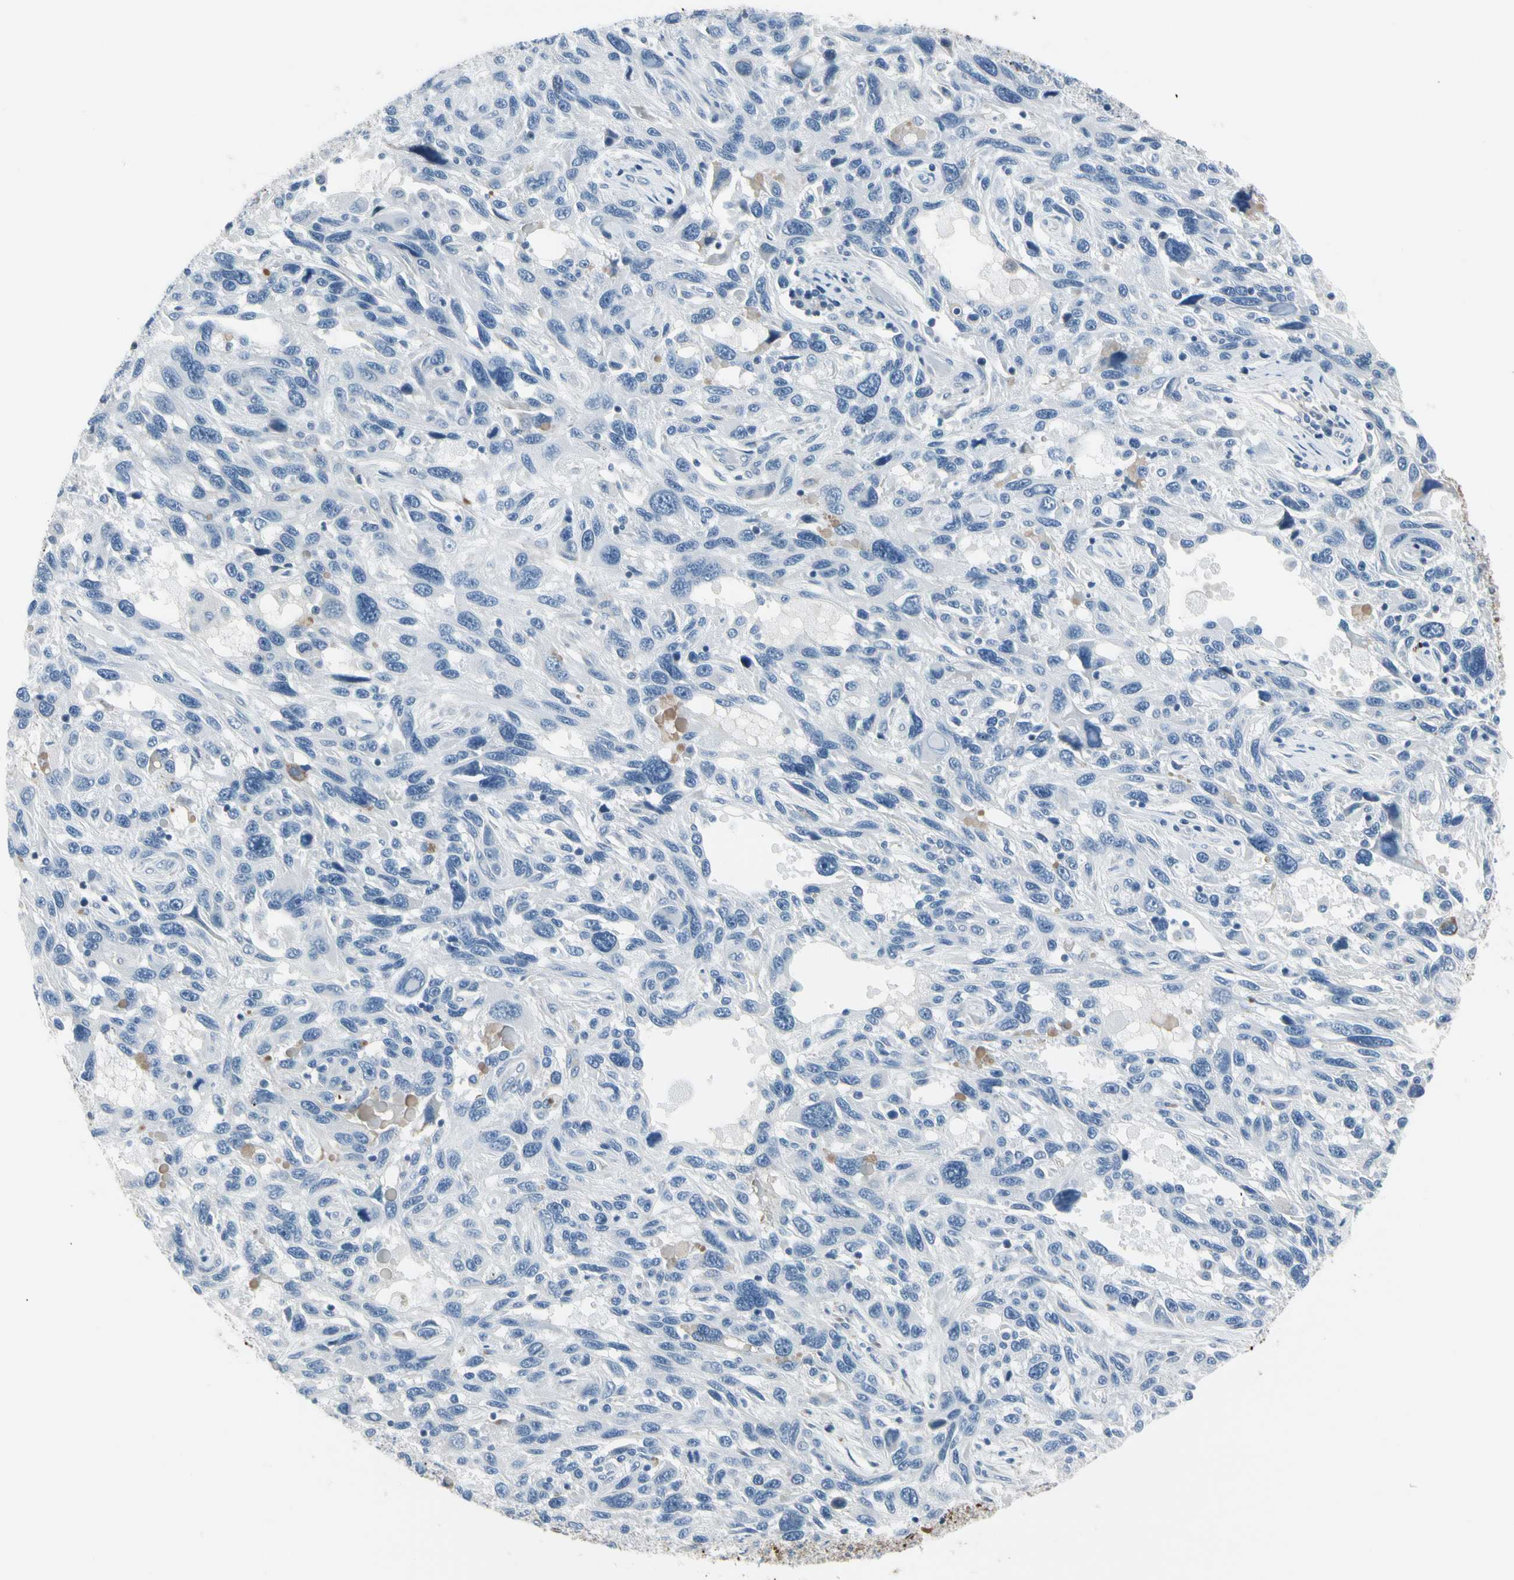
{"staining": {"intensity": "negative", "quantity": "none", "location": "none"}, "tissue": "melanoma", "cell_type": "Tumor cells", "image_type": "cancer", "snomed": [{"axis": "morphology", "description": "Malignant melanoma, NOS"}, {"axis": "topography", "description": "Skin"}], "caption": "Tumor cells are negative for protein expression in human malignant melanoma.", "gene": "PIGR", "patient": {"sex": "male", "age": 53}}